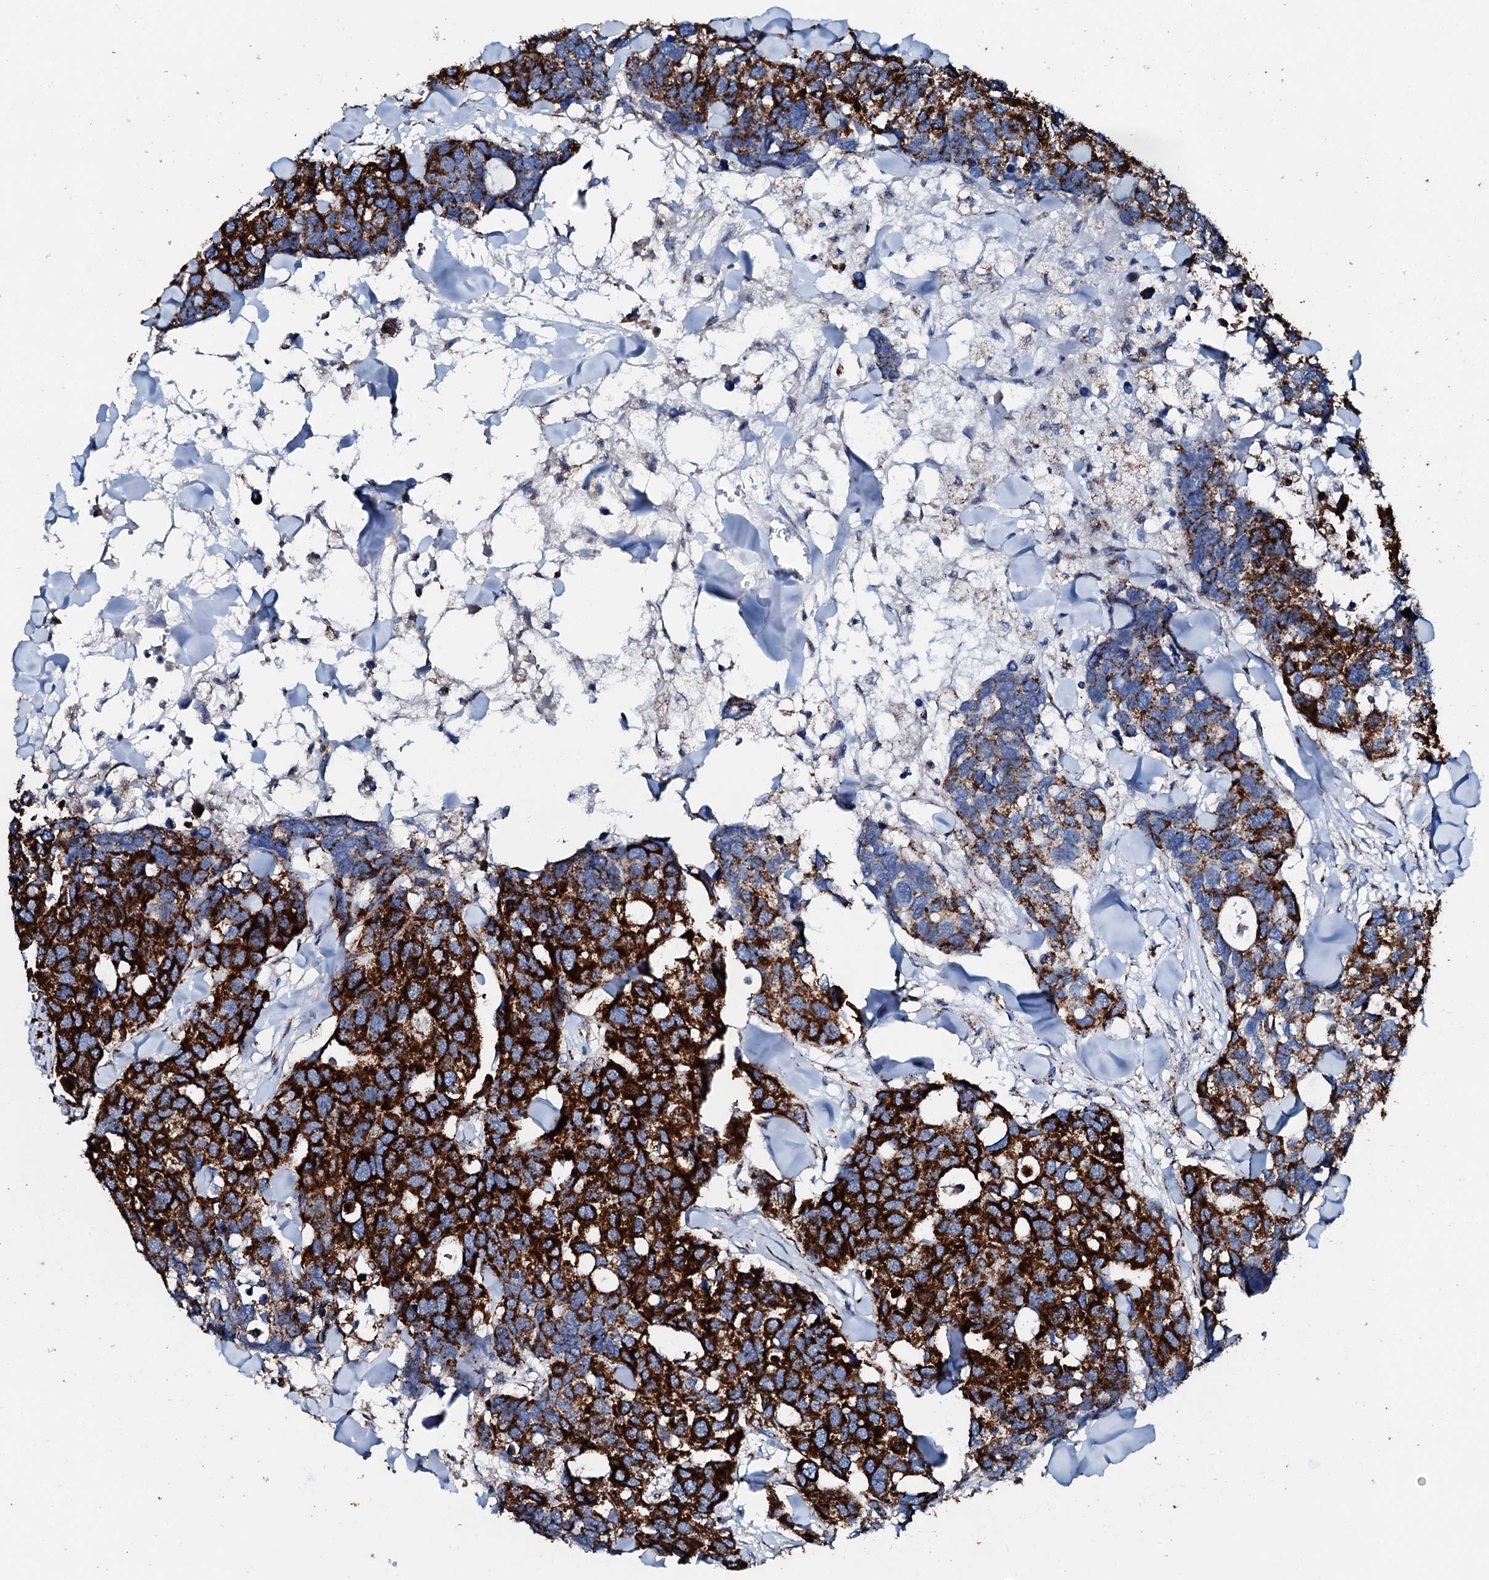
{"staining": {"intensity": "strong", "quantity": ">75%", "location": "cytoplasmic/membranous"}, "tissue": "breast cancer", "cell_type": "Tumor cells", "image_type": "cancer", "snomed": [{"axis": "morphology", "description": "Duct carcinoma"}, {"axis": "topography", "description": "Breast"}], "caption": "Breast cancer stained with immunohistochemistry (IHC) demonstrates strong cytoplasmic/membranous staining in about >75% of tumor cells. The protein of interest is stained brown, and the nuclei are stained in blue (DAB IHC with brightfield microscopy, high magnification).", "gene": "HADH", "patient": {"sex": "female", "age": 83}}